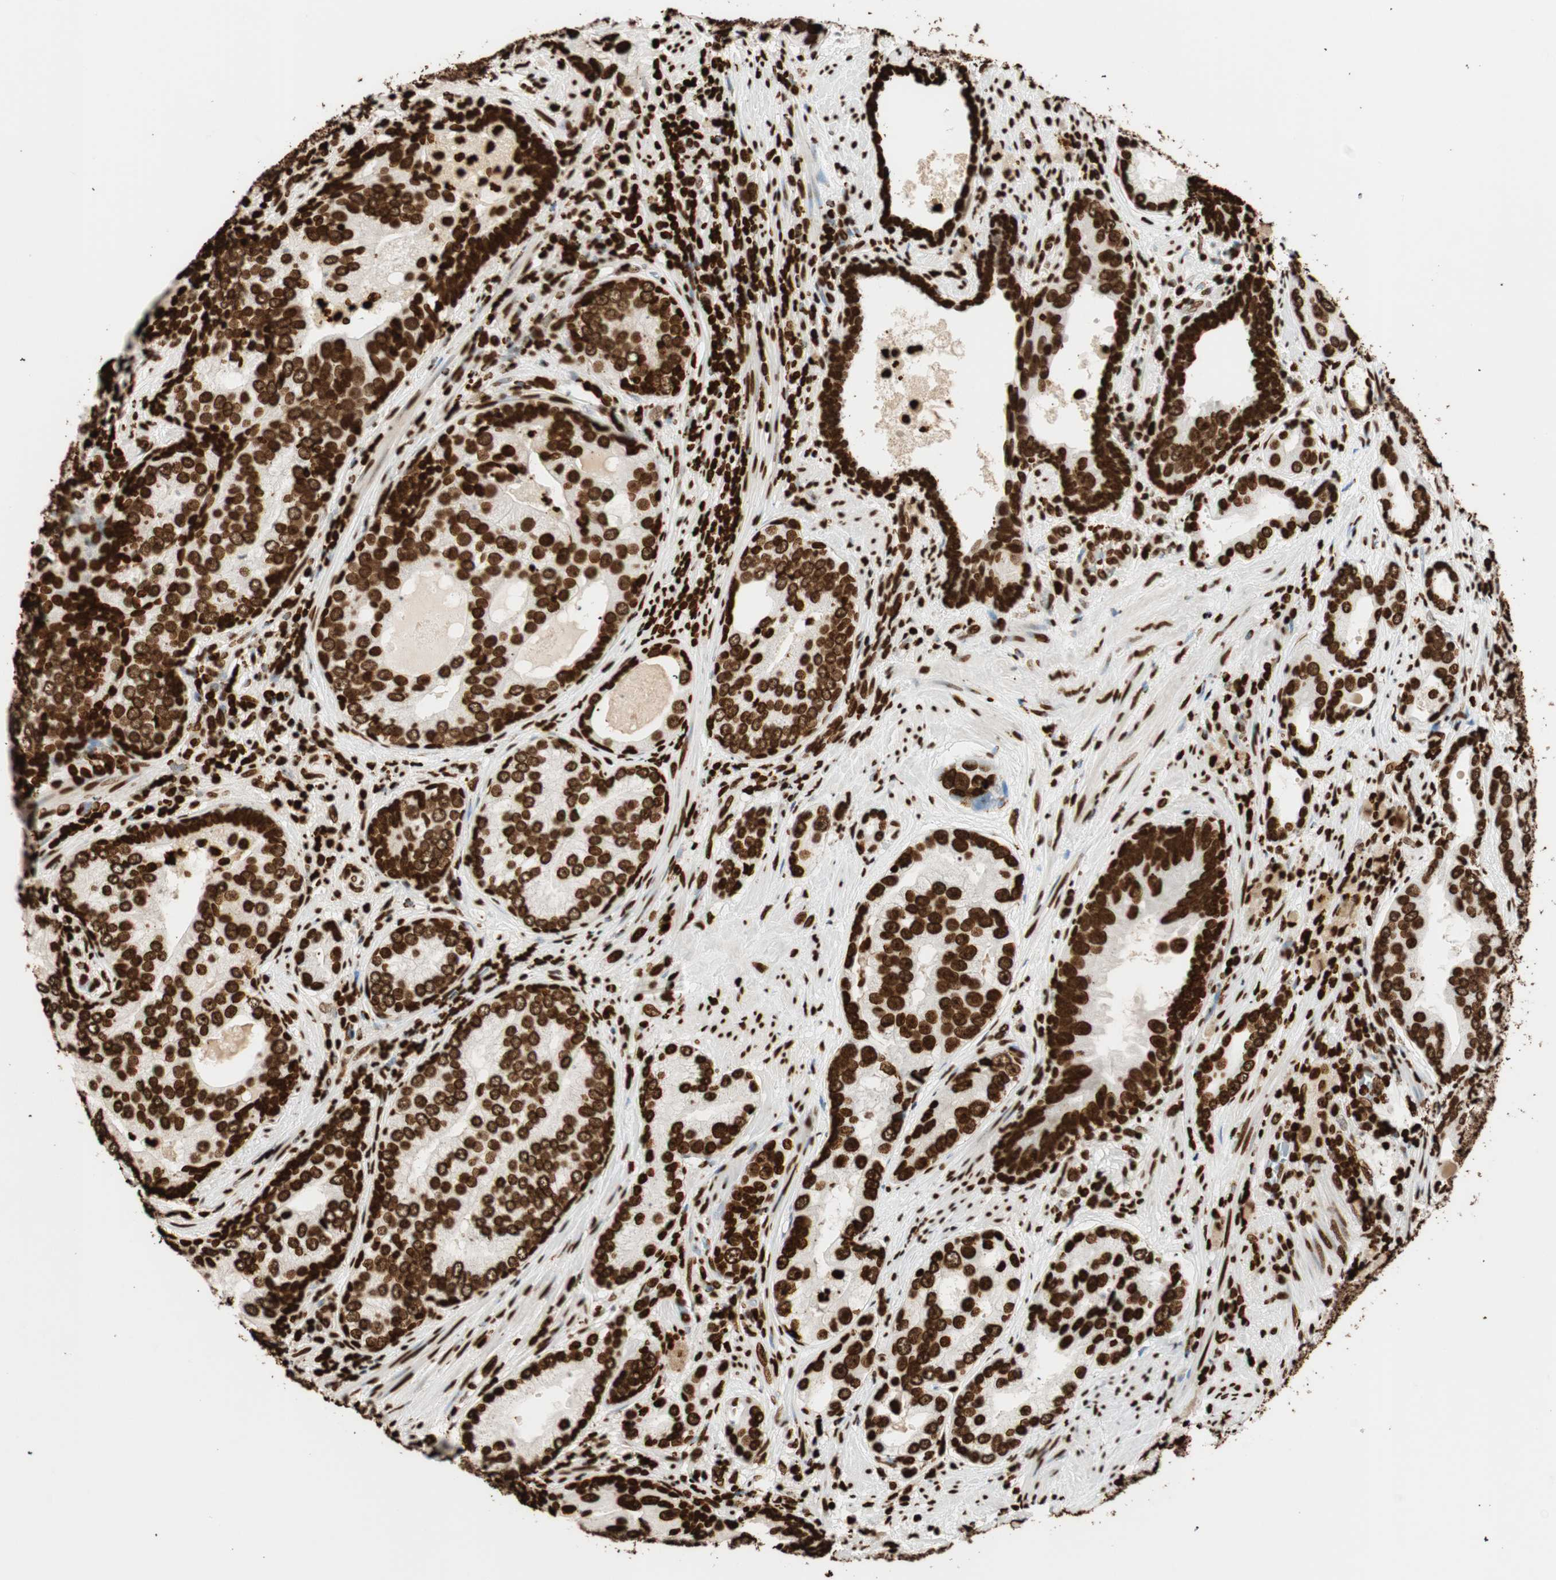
{"staining": {"intensity": "strong", "quantity": ">75%", "location": "nuclear"}, "tissue": "prostate cancer", "cell_type": "Tumor cells", "image_type": "cancer", "snomed": [{"axis": "morphology", "description": "Adenocarcinoma, High grade"}, {"axis": "topography", "description": "Prostate"}], "caption": "Brown immunohistochemical staining in human adenocarcinoma (high-grade) (prostate) displays strong nuclear expression in about >75% of tumor cells.", "gene": "GLI2", "patient": {"sex": "male", "age": 66}}